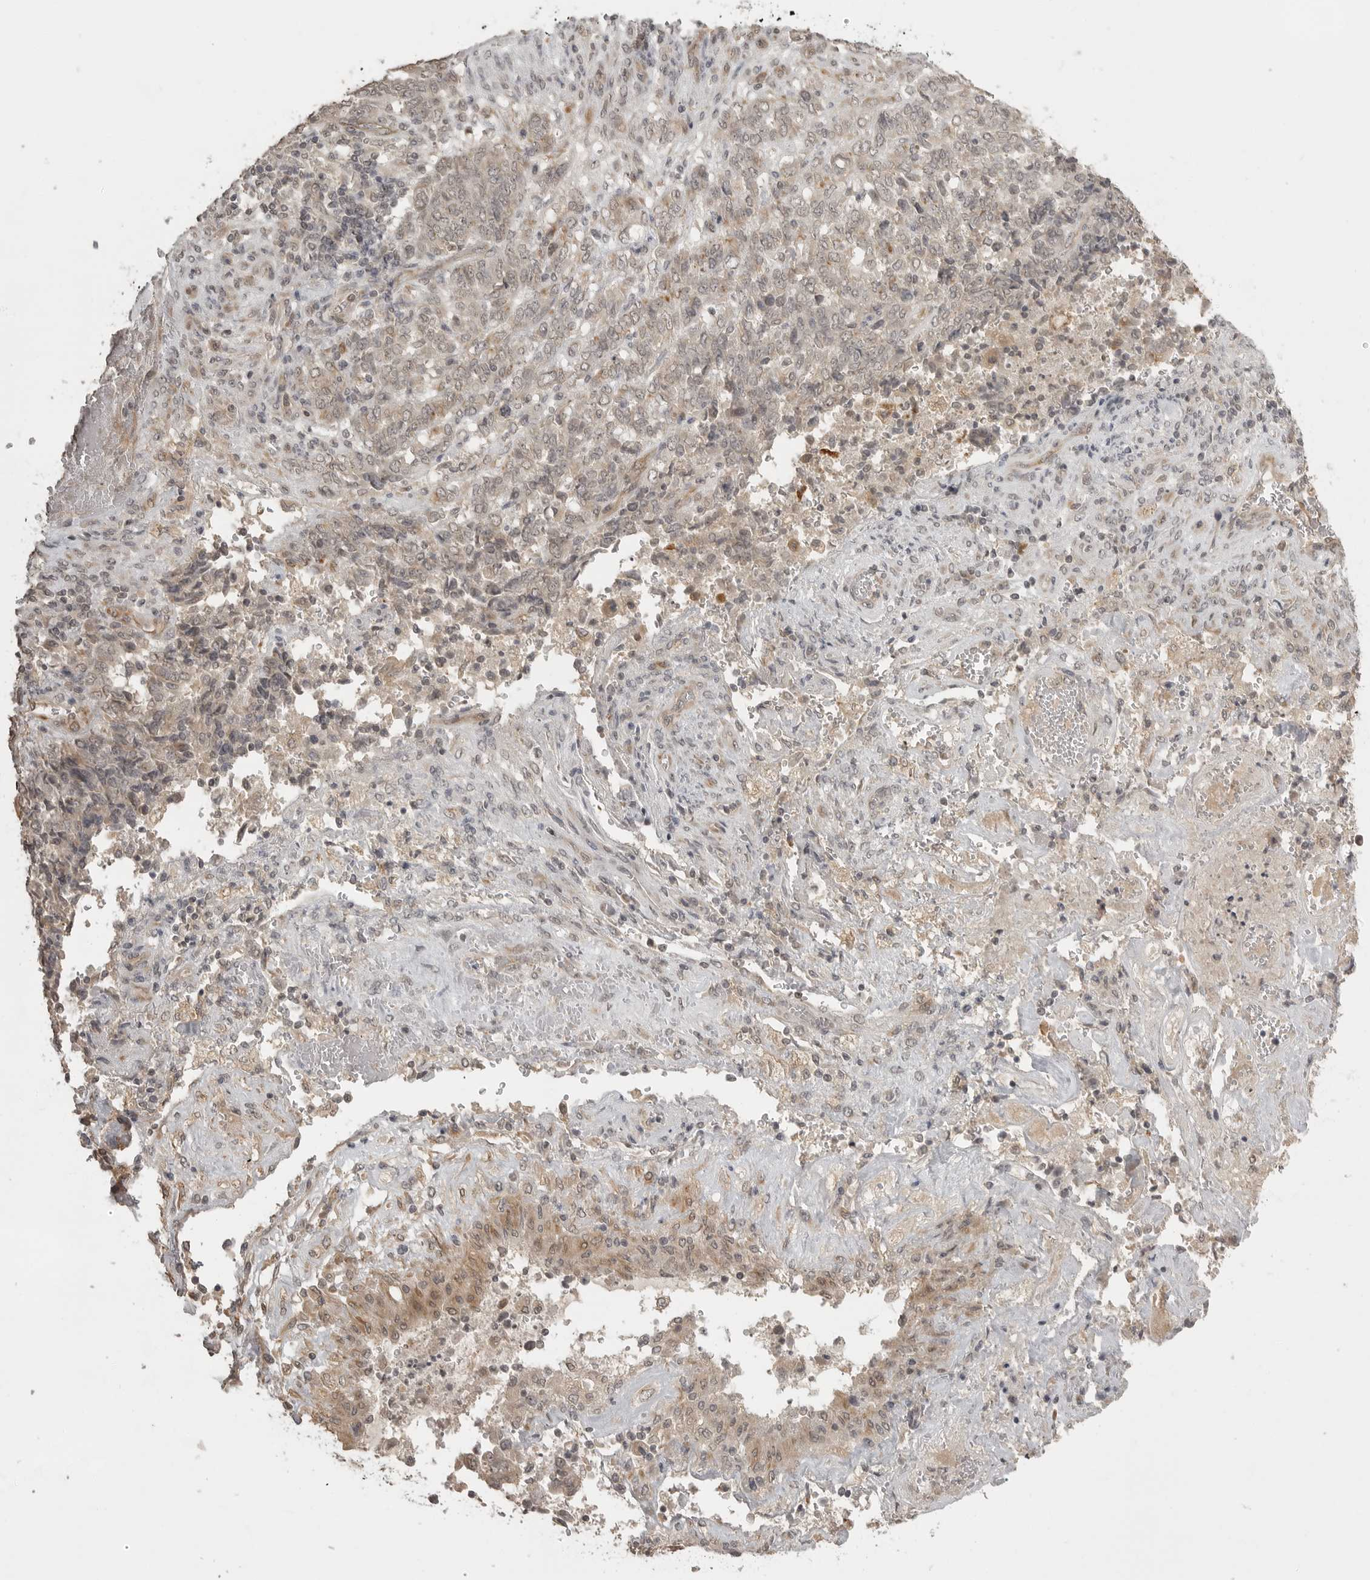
{"staining": {"intensity": "weak", "quantity": "<25%", "location": "cytoplasmic/membranous"}, "tissue": "endometrial cancer", "cell_type": "Tumor cells", "image_type": "cancer", "snomed": [{"axis": "morphology", "description": "Adenocarcinoma, NOS"}, {"axis": "topography", "description": "Endometrium"}], "caption": "Tumor cells are negative for brown protein staining in adenocarcinoma (endometrial). (Brightfield microscopy of DAB (3,3'-diaminobenzidine) immunohistochemistry at high magnification).", "gene": "SMG8", "patient": {"sex": "female", "age": 80}}